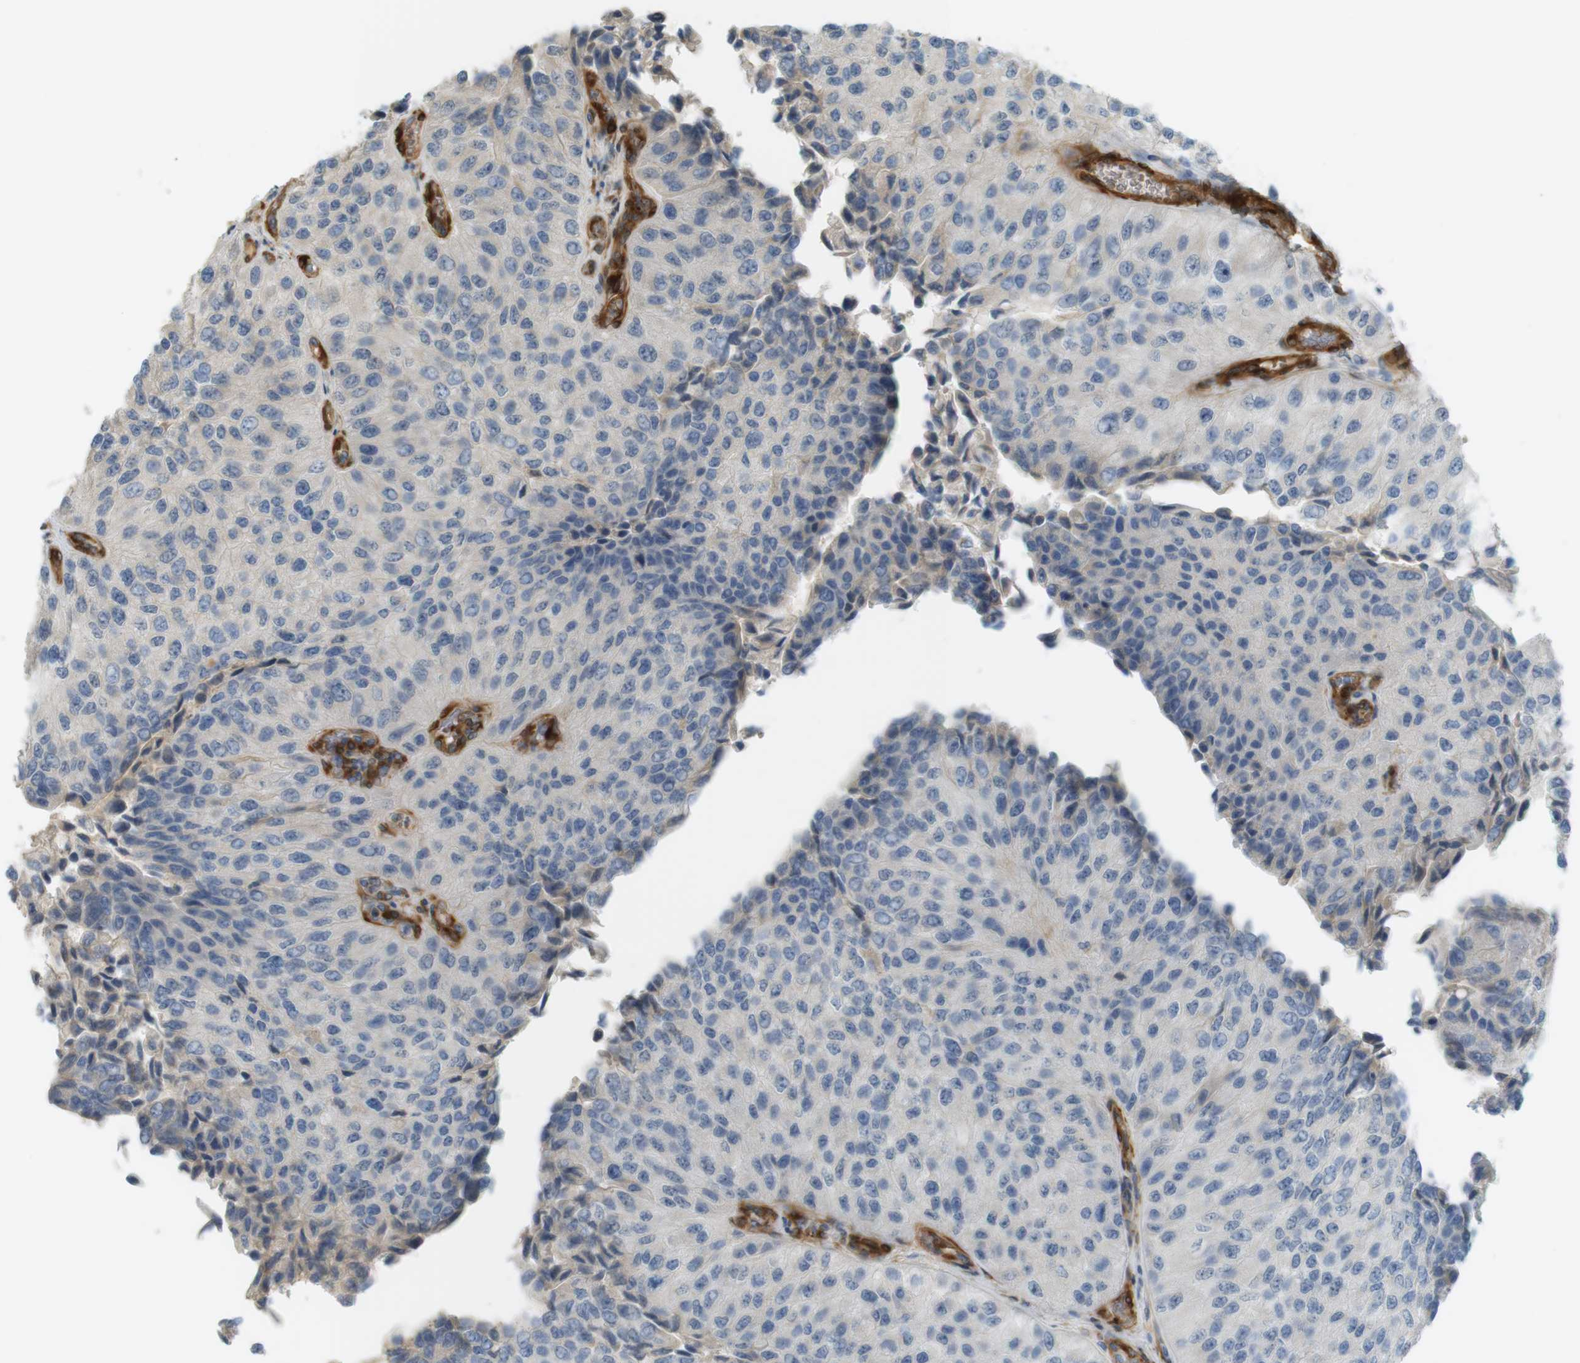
{"staining": {"intensity": "negative", "quantity": "none", "location": "none"}, "tissue": "urothelial cancer", "cell_type": "Tumor cells", "image_type": "cancer", "snomed": [{"axis": "morphology", "description": "Urothelial carcinoma, High grade"}, {"axis": "topography", "description": "Kidney"}, {"axis": "topography", "description": "Urinary bladder"}], "caption": "Immunohistochemical staining of human urothelial cancer displays no significant expression in tumor cells. The staining was performed using DAB (3,3'-diaminobenzidine) to visualize the protein expression in brown, while the nuclei were stained in blue with hematoxylin (Magnification: 20x).", "gene": "PDE3A", "patient": {"sex": "male", "age": 77}}